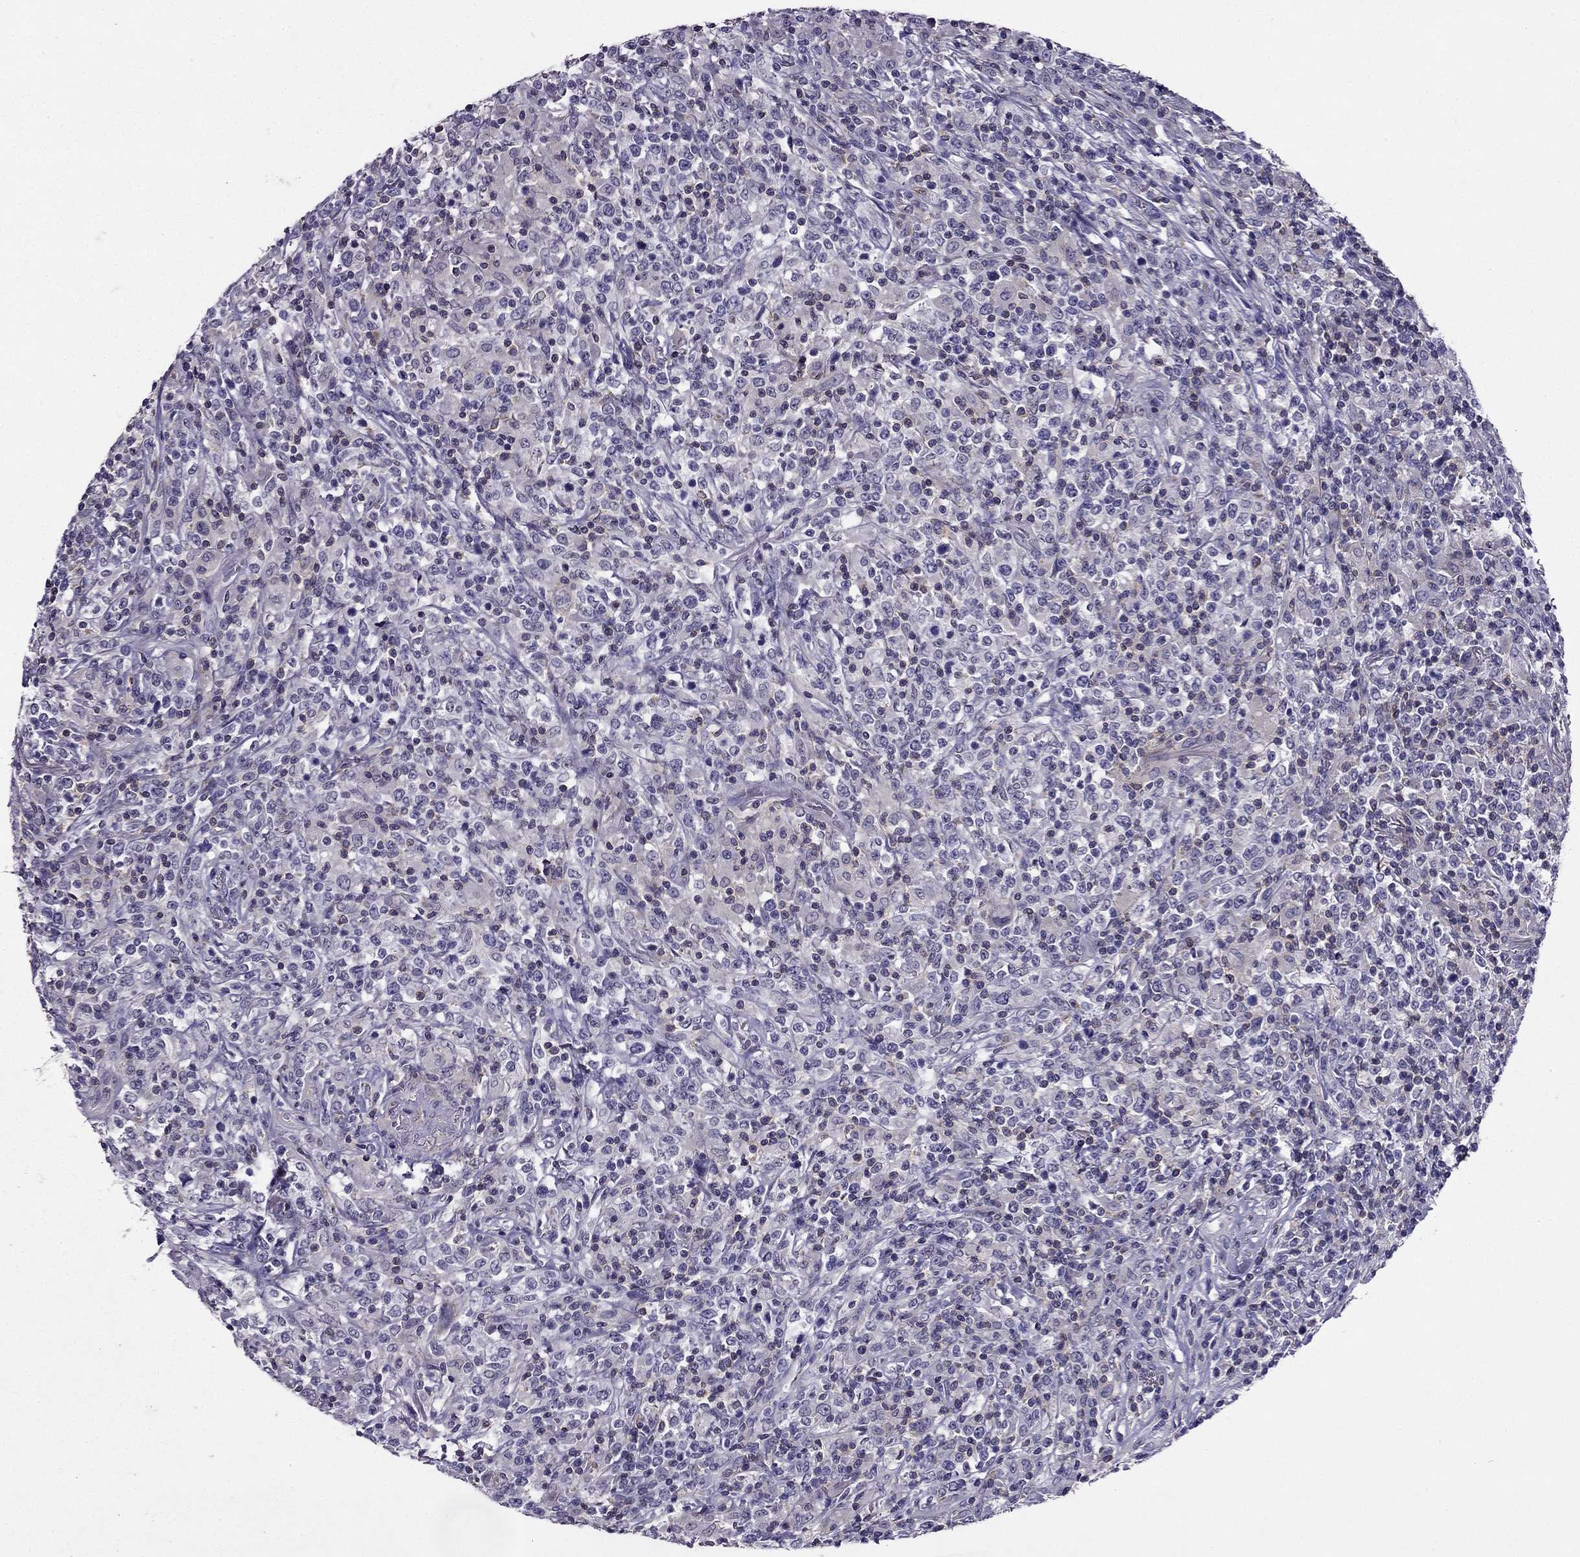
{"staining": {"intensity": "negative", "quantity": "none", "location": "none"}, "tissue": "lymphoma", "cell_type": "Tumor cells", "image_type": "cancer", "snomed": [{"axis": "morphology", "description": "Malignant lymphoma, non-Hodgkin's type, High grade"}, {"axis": "topography", "description": "Lung"}], "caption": "Immunohistochemistry histopathology image of malignant lymphoma, non-Hodgkin's type (high-grade) stained for a protein (brown), which exhibits no staining in tumor cells.", "gene": "AAK1", "patient": {"sex": "male", "age": 79}}